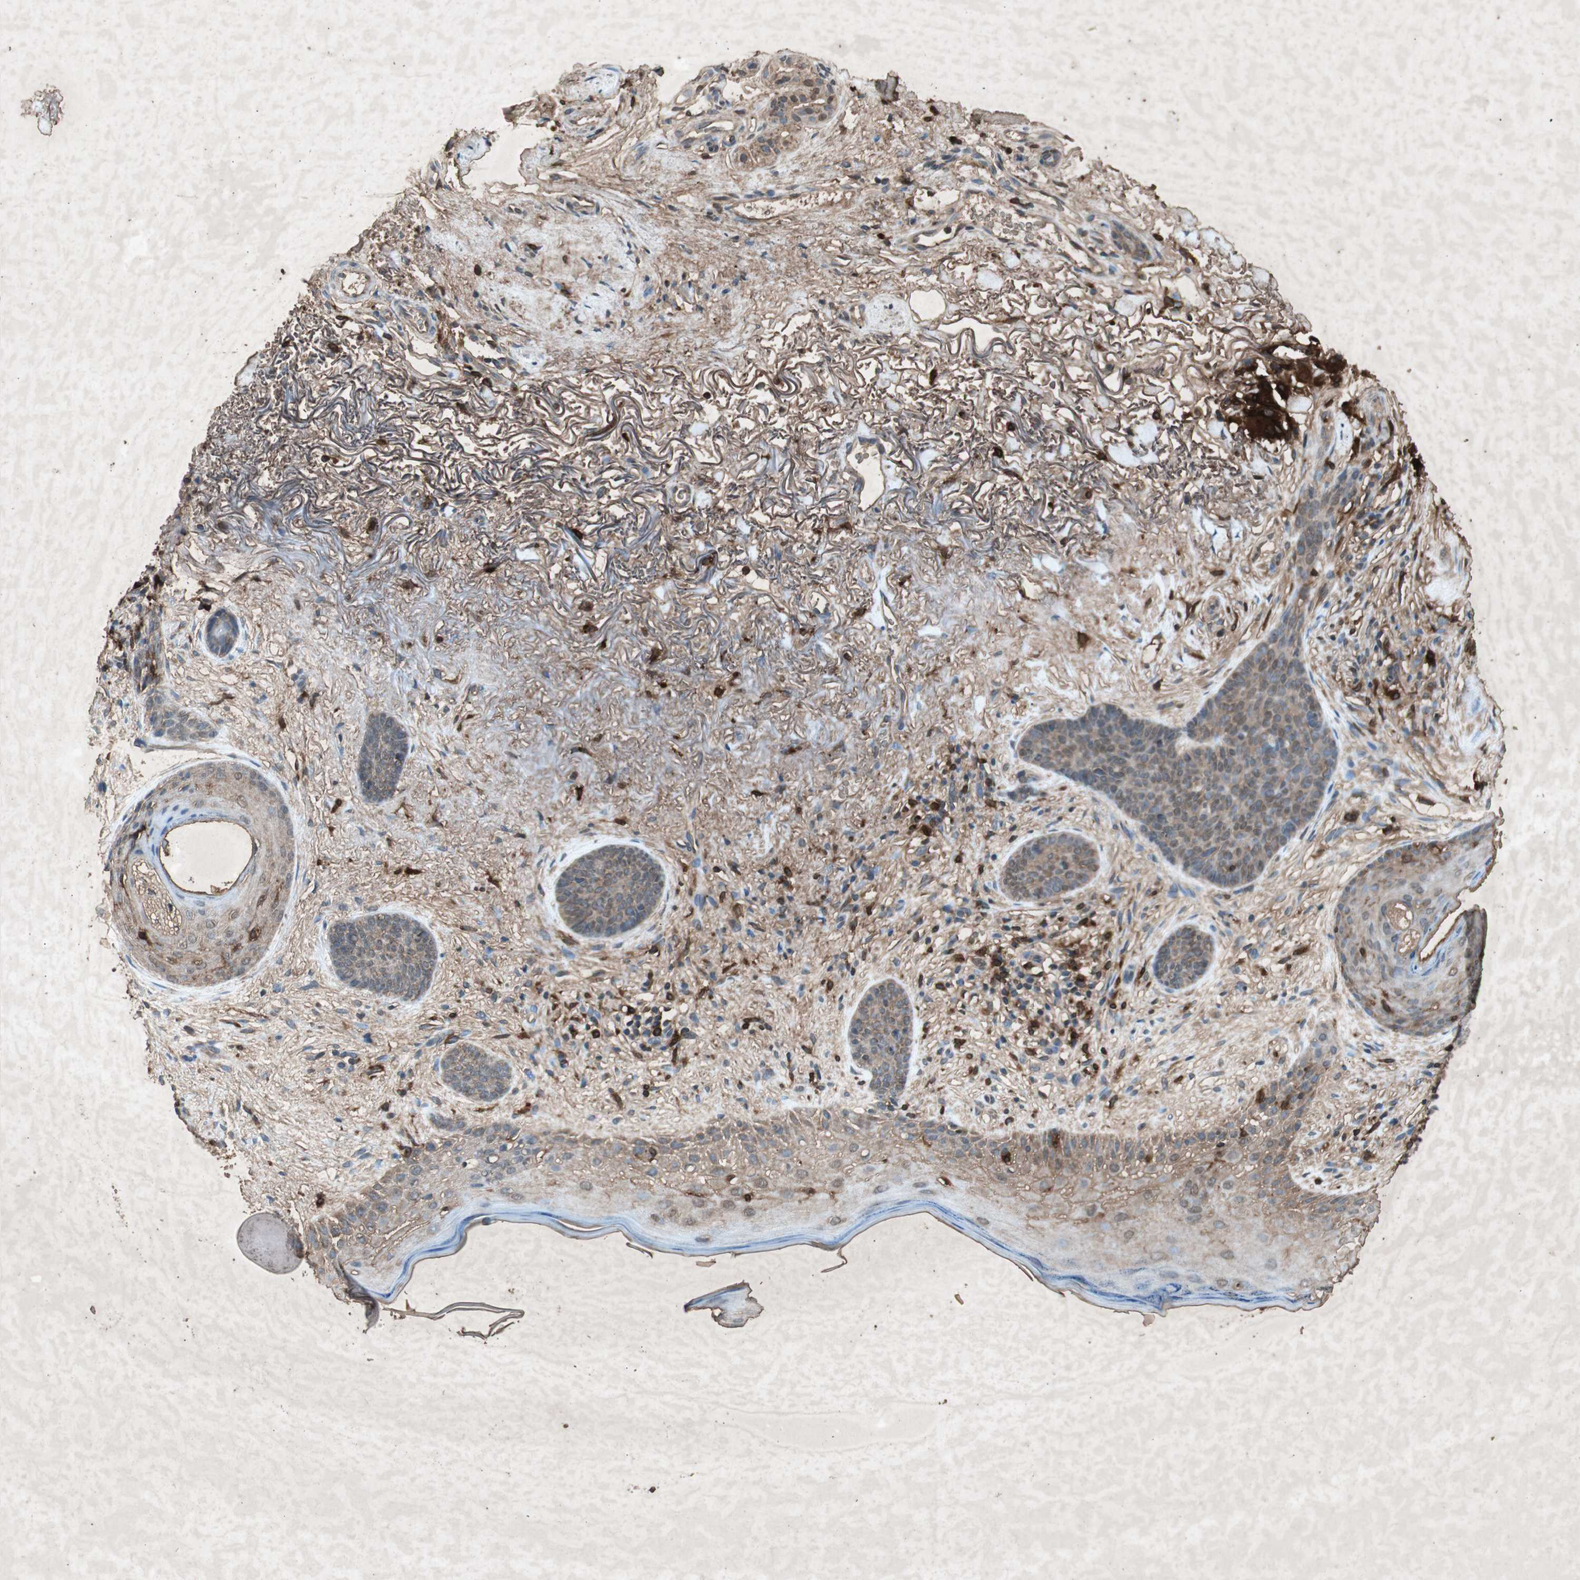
{"staining": {"intensity": "weak", "quantity": "25%-75%", "location": "cytoplasmic/membranous"}, "tissue": "skin cancer", "cell_type": "Tumor cells", "image_type": "cancer", "snomed": [{"axis": "morphology", "description": "Normal tissue, NOS"}, {"axis": "morphology", "description": "Basal cell carcinoma"}, {"axis": "topography", "description": "Skin"}], "caption": "Immunohistochemistry micrograph of skin cancer (basal cell carcinoma) stained for a protein (brown), which demonstrates low levels of weak cytoplasmic/membranous positivity in approximately 25%-75% of tumor cells.", "gene": "TYROBP", "patient": {"sex": "female", "age": 70}}